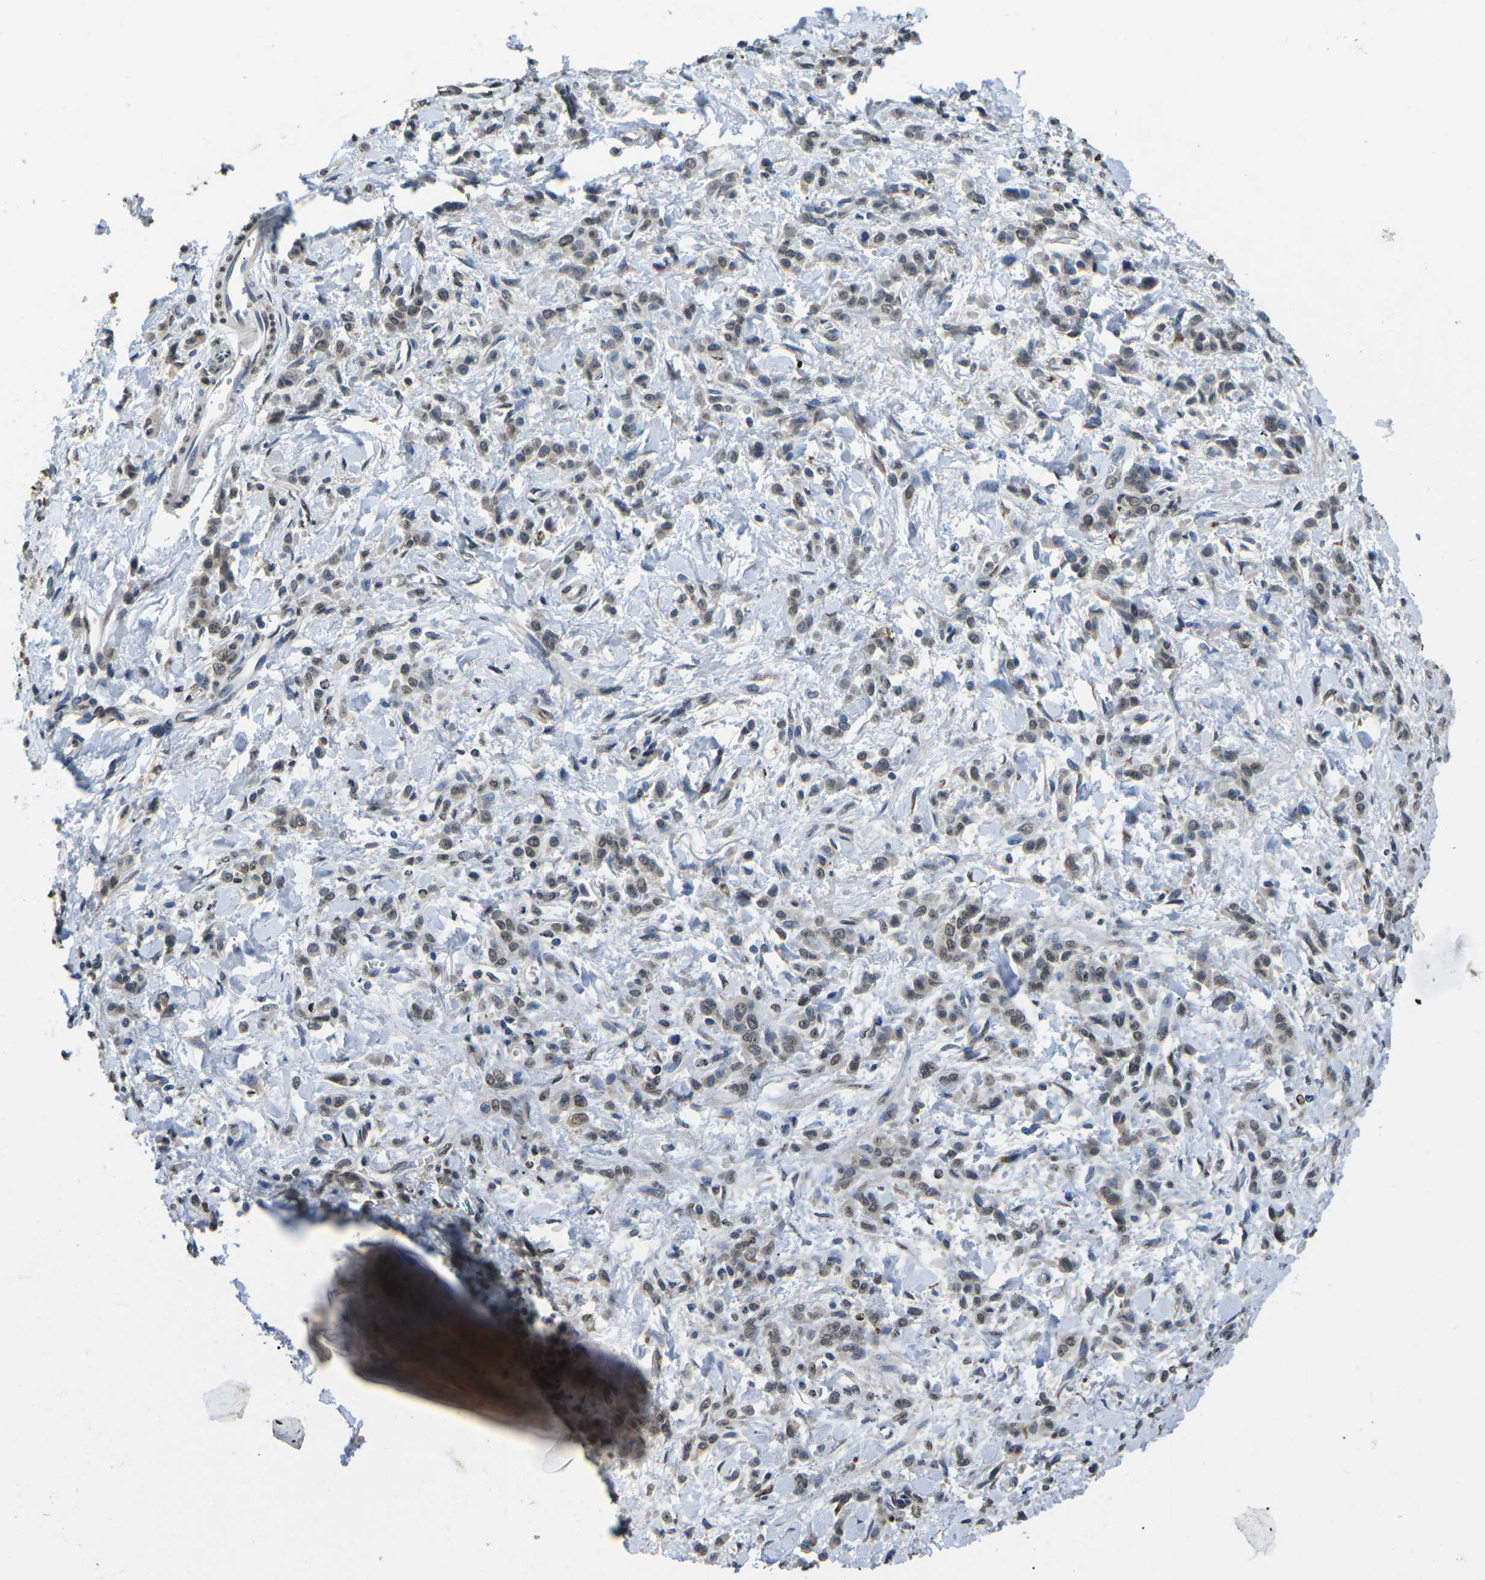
{"staining": {"intensity": "weak", "quantity": "25%-75%", "location": "nuclear"}, "tissue": "stomach cancer", "cell_type": "Tumor cells", "image_type": "cancer", "snomed": [{"axis": "morphology", "description": "Normal tissue, NOS"}, {"axis": "morphology", "description": "Adenocarcinoma, NOS"}, {"axis": "topography", "description": "Stomach"}], "caption": "IHC histopathology image of human adenocarcinoma (stomach) stained for a protein (brown), which demonstrates low levels of weak nuclear expression in about 25%-75% of tumor cells.", "gene": "SCNN1B", "patient": {"sex": "male", "age": 82}}